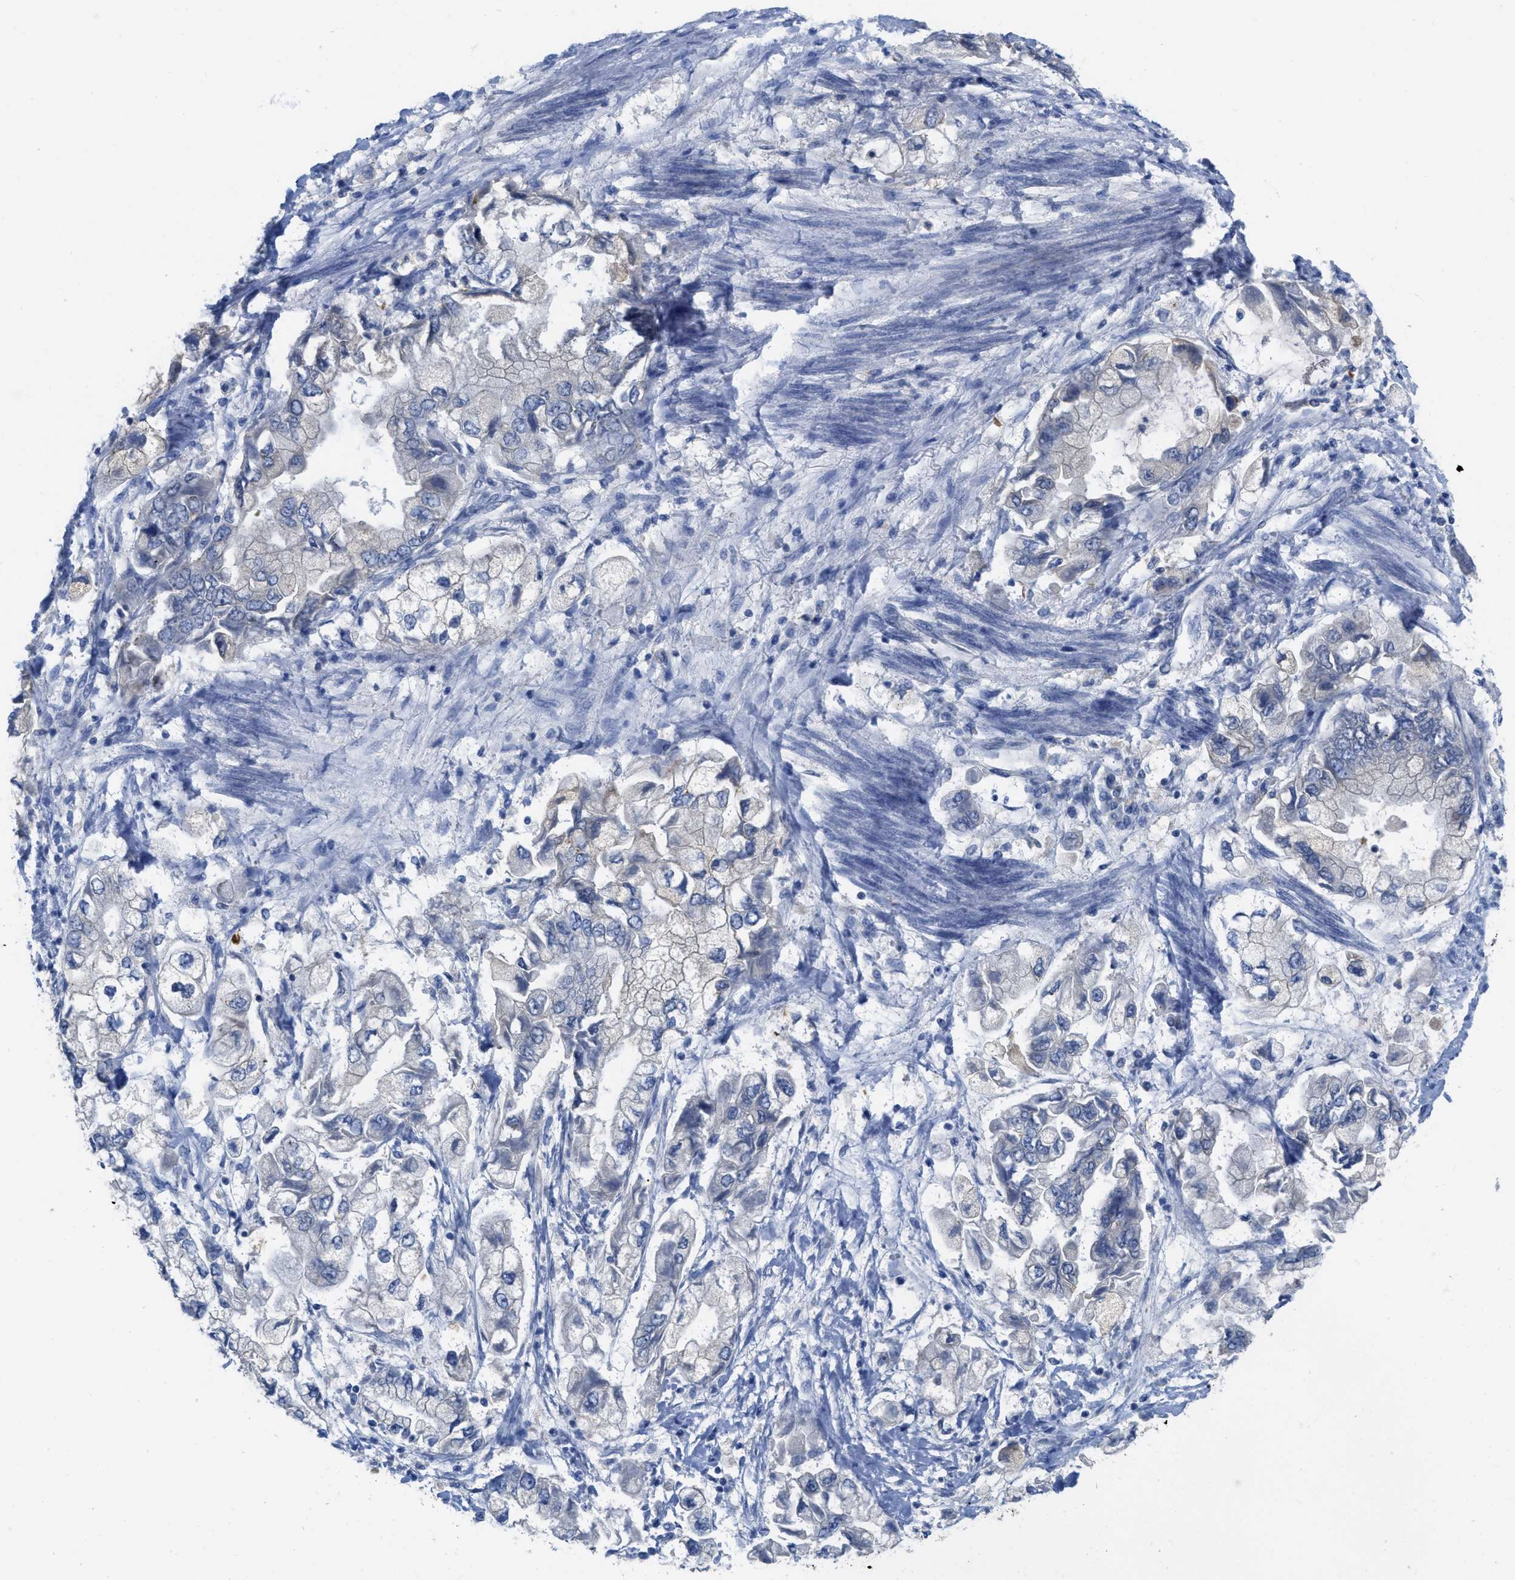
{"staining": {"intensity": "negative", "quantity": "none", "location": "none"}, "tissue": "stomach cancer", "cell_type": "Tumor cells", "image_type": "cancer", "snomed": [{"axis": "morphology", "description": "Normal tissue, NOS"}, {"axis": "morphology", "description": "Adenocarcinoma, NOS"}, {"axis": "topography", "description": "Stomach"}], "caption": "This is a micrograph of immunohistochemistry staining of stomach cancer (adenocarcinoma), which shows no expression in tumor cells.", "gene": "CNNM4", "patient": {"sex": "male", "age": 62}}